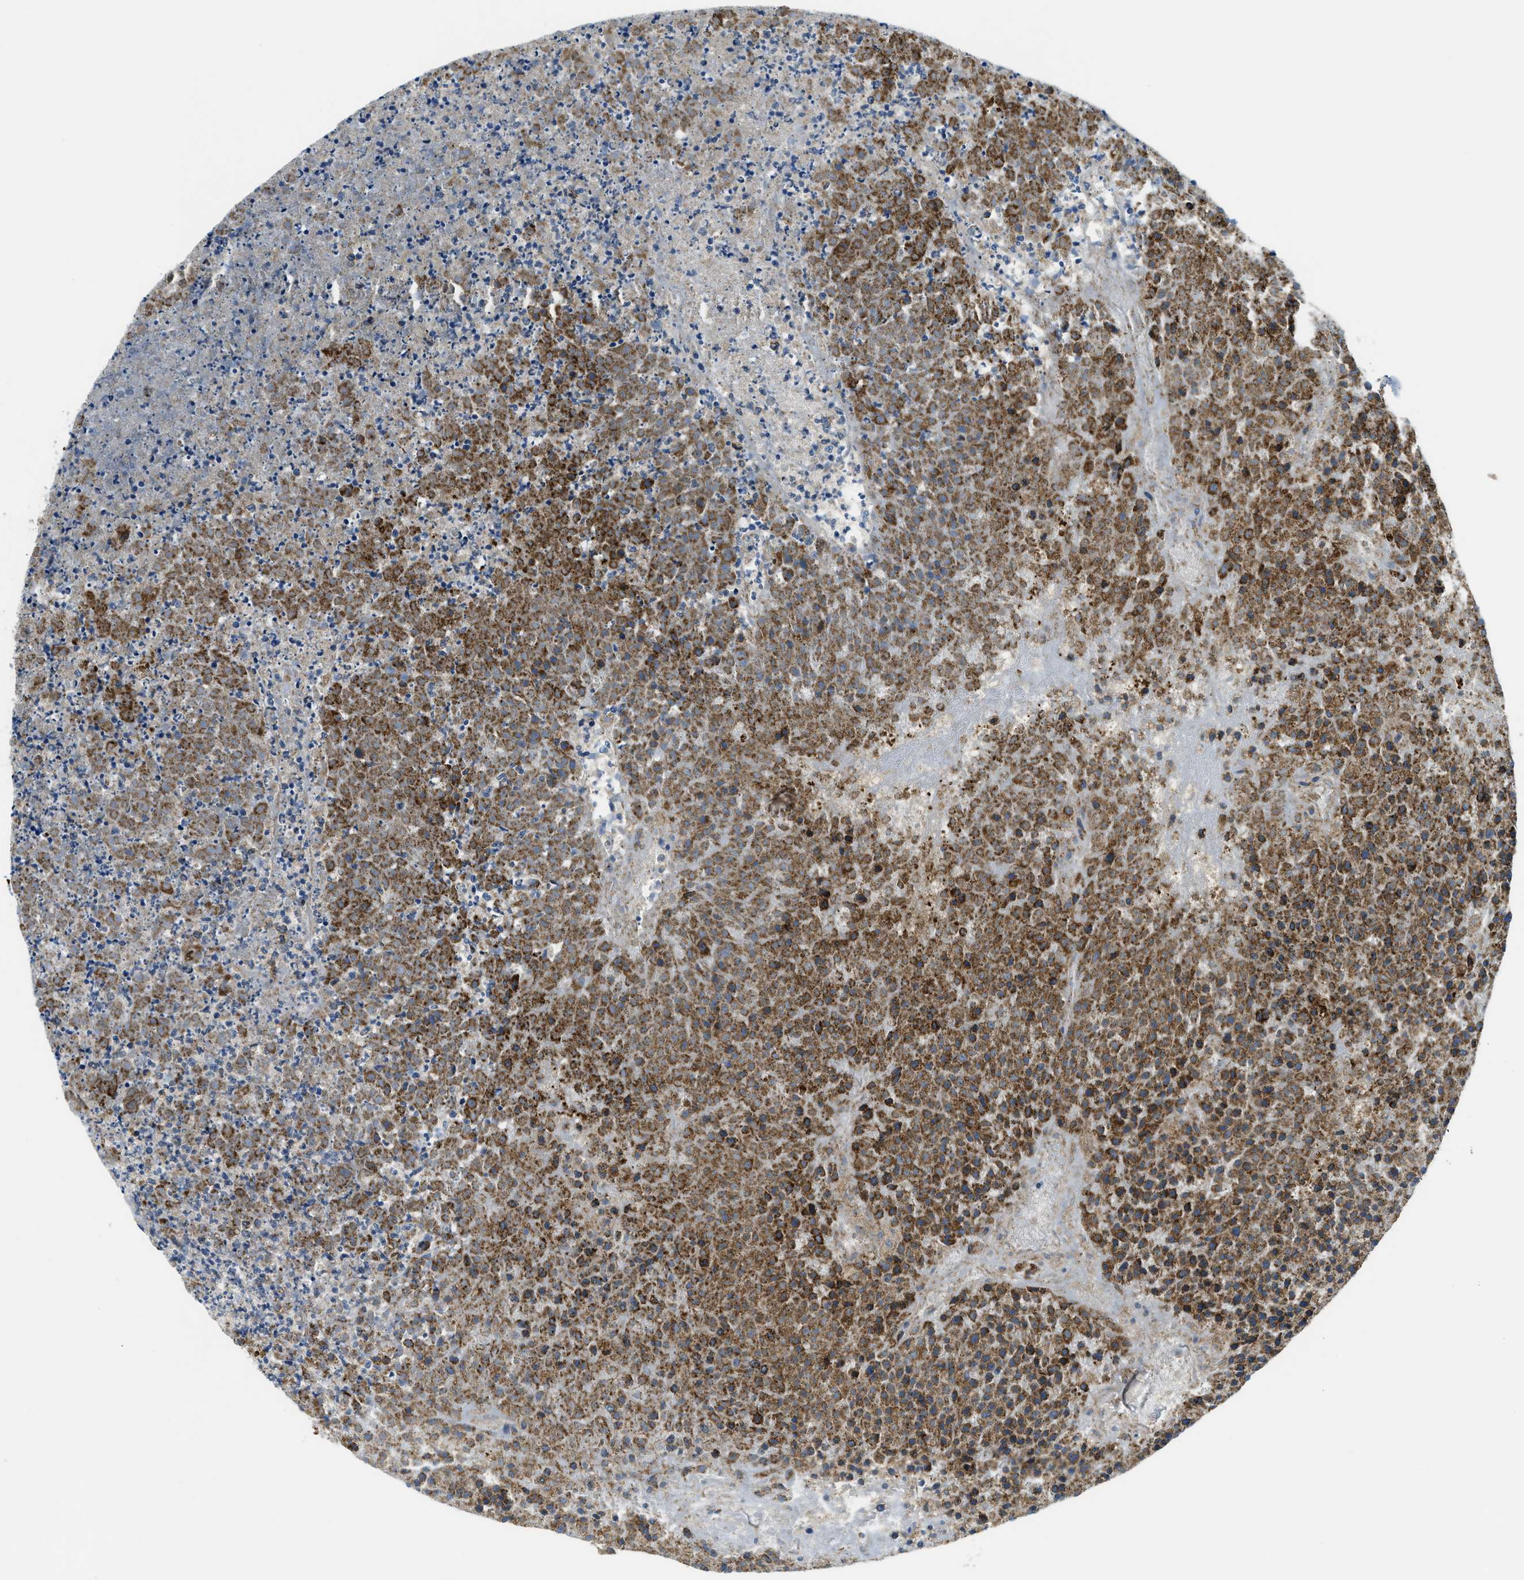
{"staining": {"intensity": "strong", "quantity": ">75%", "location": "nuclear"}, "tissue": "testis cancer", "cell_type": "Tumor cells", "image_type": "cancer", "snomed": [{"axis": "morphology", "description": "Seminoma, NOS"}, {"axis": "topography", "description": "Testis"}], "caption": "Tumor cells exhibit high levels of strong nuclear expression in about >75% of cells in testis cancer. (DAB IHC, brown staining for protein, blue staining for nuclei).", "gene": "CSPG4", "patient": {"sex": "male", "age": 59}}